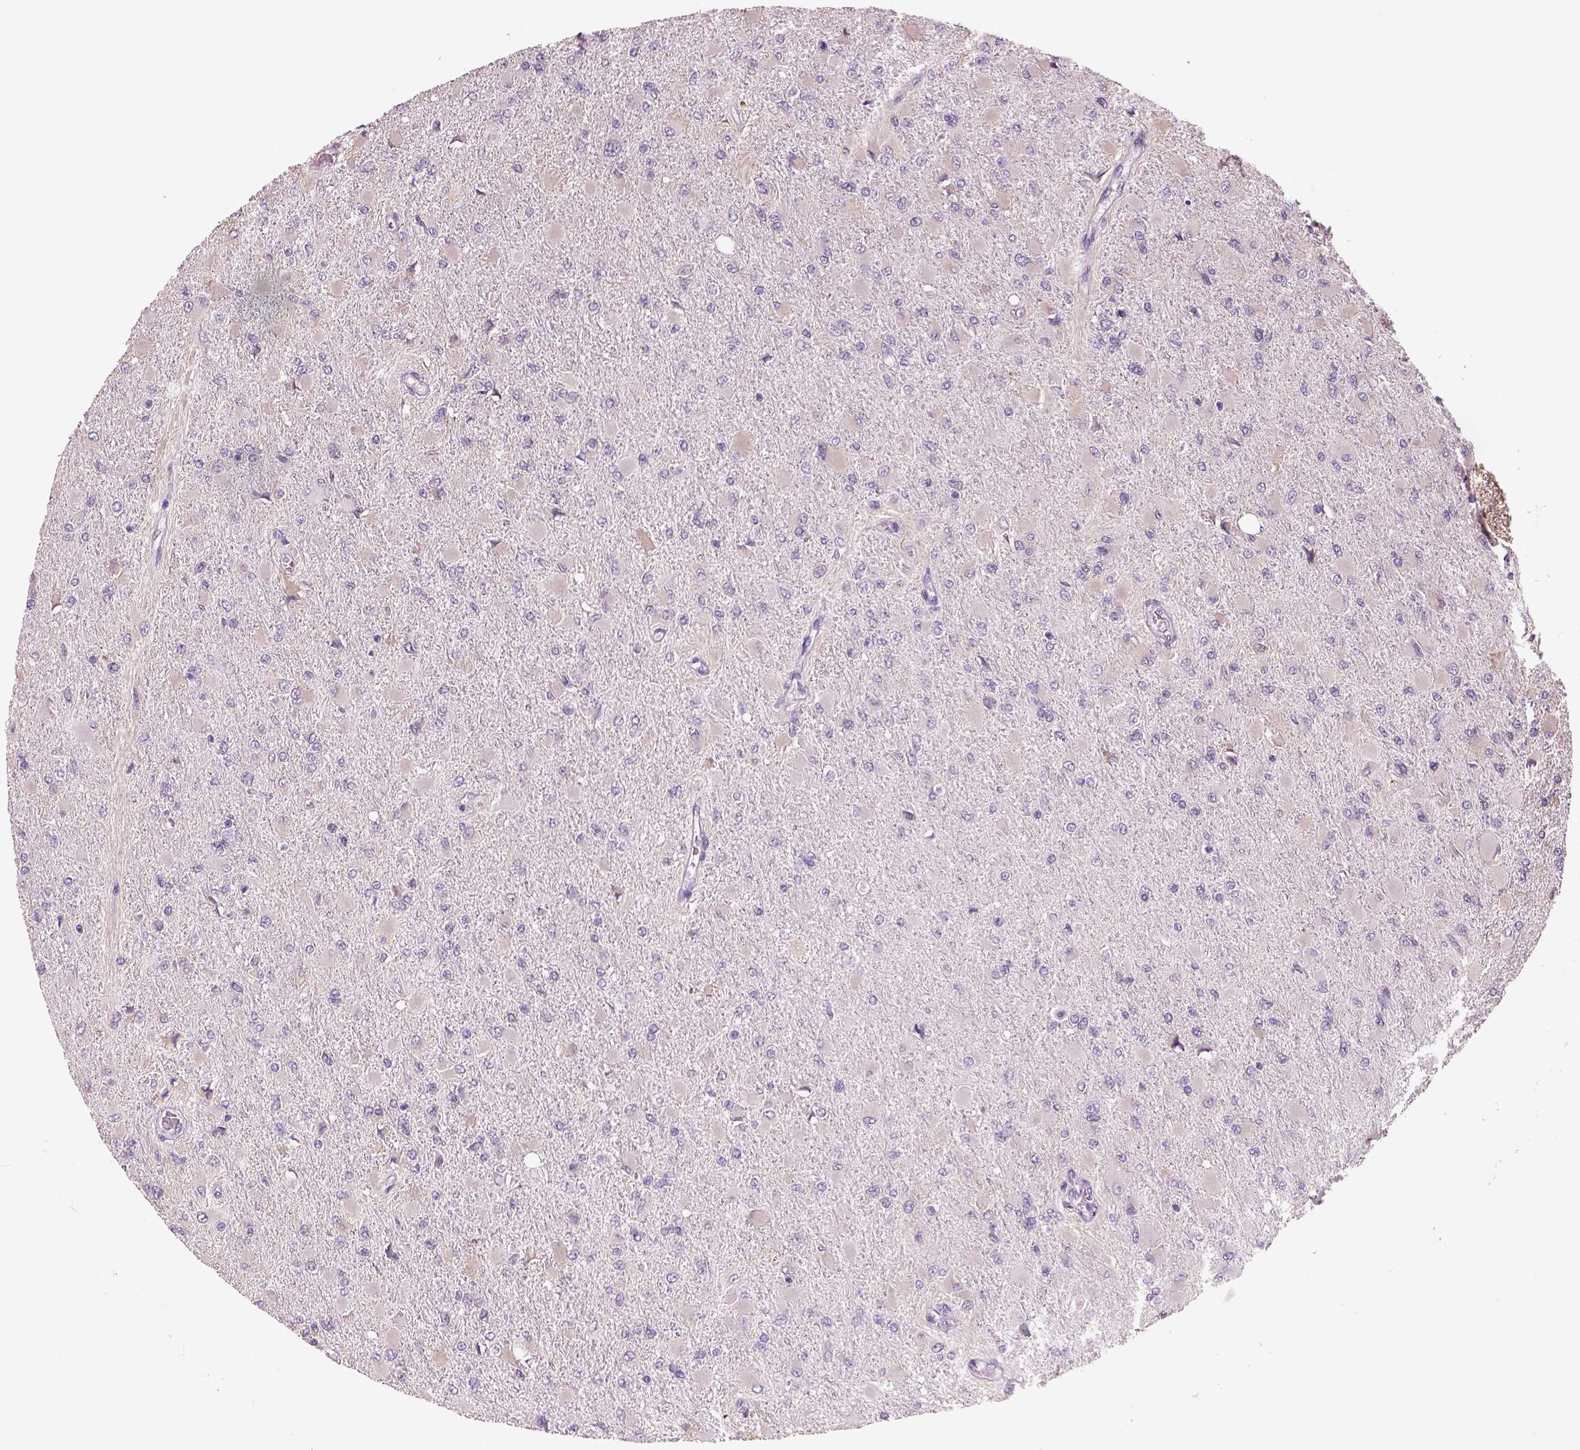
{"staining": {"intensity": "negative", "quantity": "none", "location": "none"}, "tissue": "glioma", "cell_type": "Tumor cells", "image_type": "cancer", "snomed": [{"axis": "morphology", "description": "Glioma, malignant, High grade"}, {"axis": "topography", "description": "Cerebral cortex"}], "caption": "DAB immunohistochemical staining of malignant high-grade glioma displays no significant positivity in tumor cells. (Brightfield microscopy of DAB (3,3'-diaminobenzidine) IHC at high magnification).", "gene": "KCNMB4", "patient": {"sex": "female", "age": 36}}